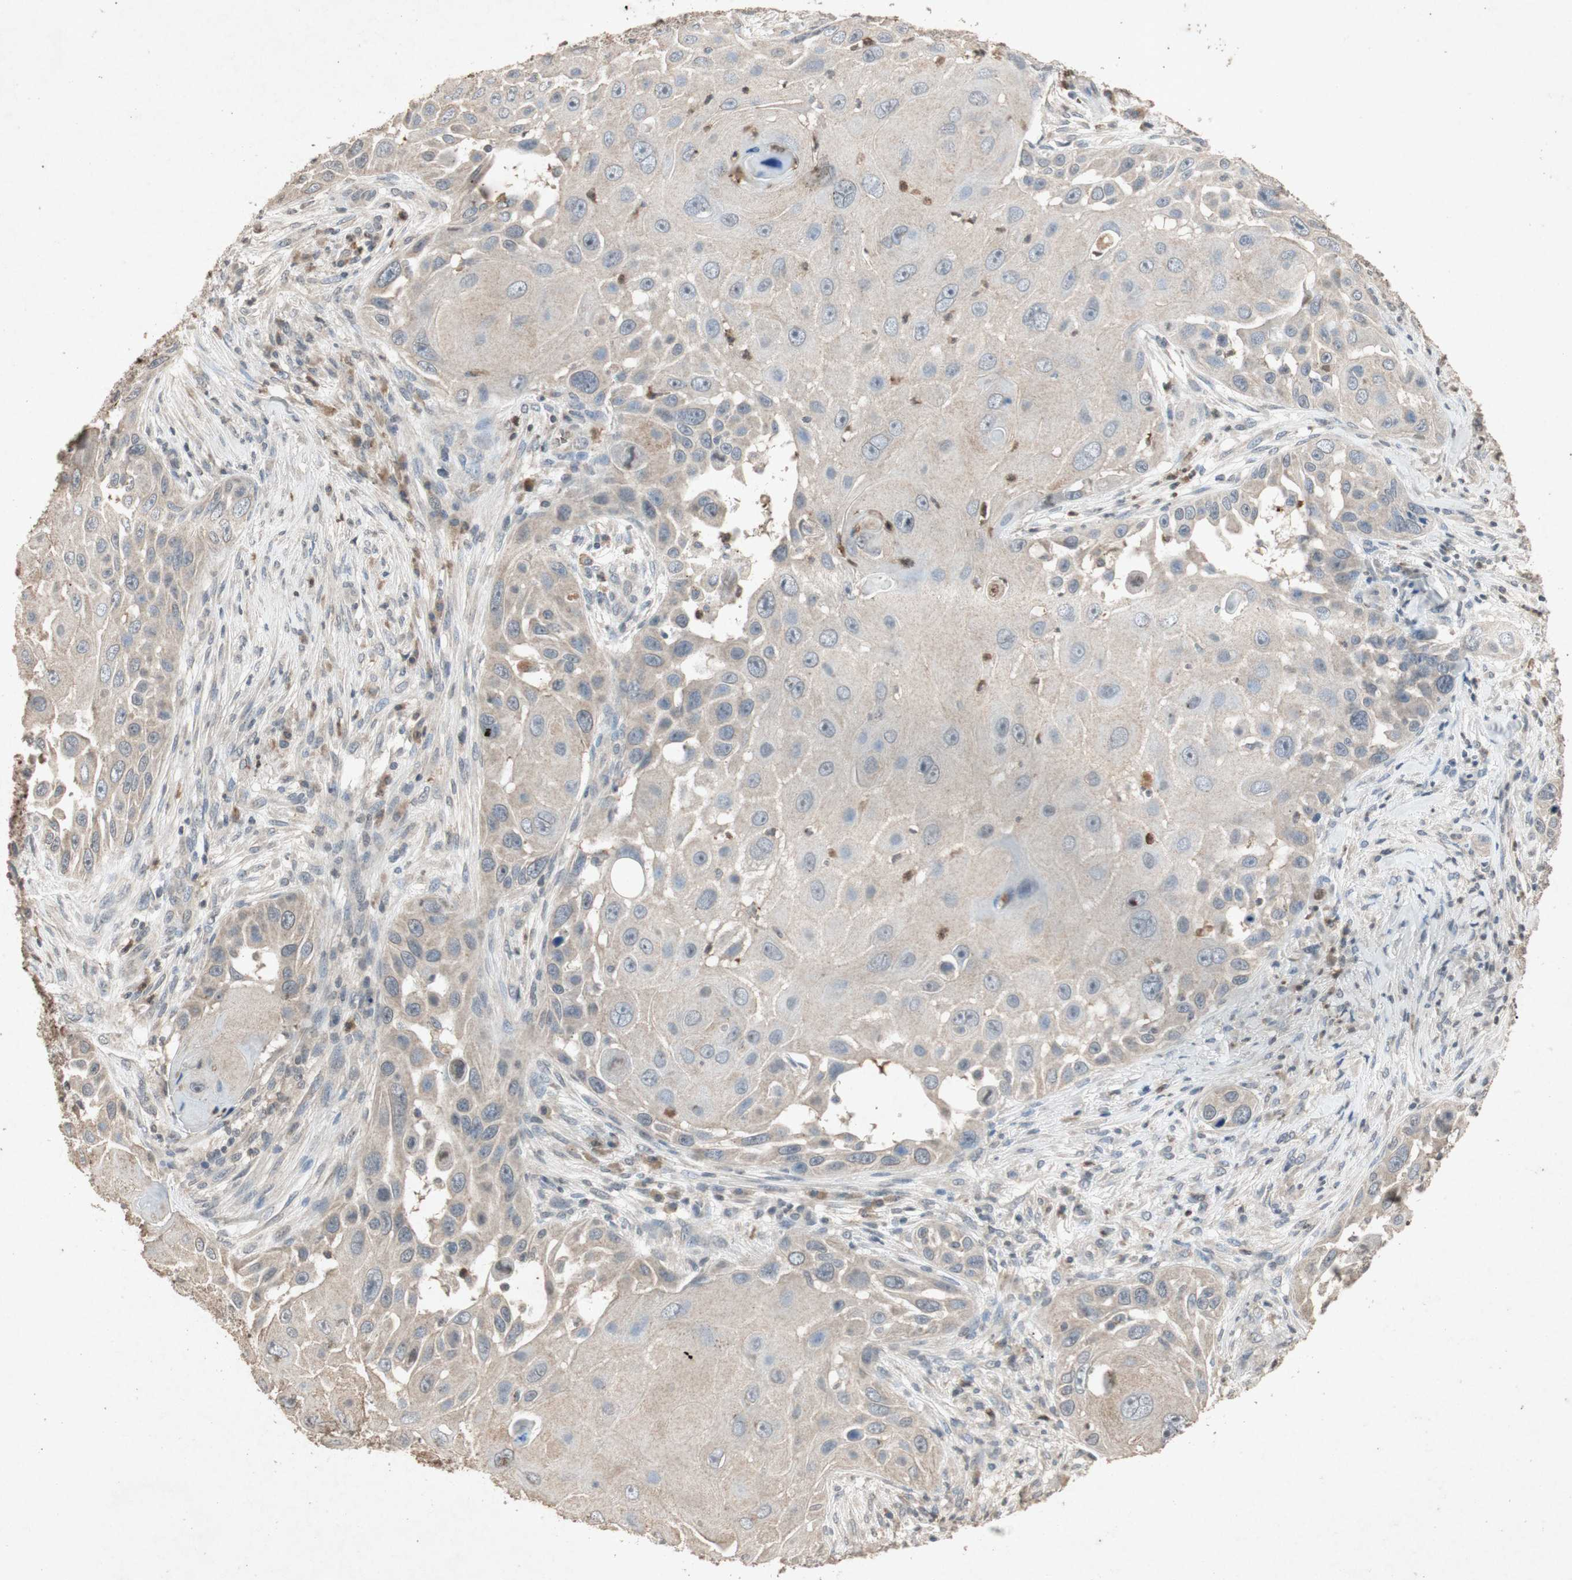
{"staining": {"intensity": "weak", "quantity": ">75%", "location": "cytoplasmic/membranous"}, "tissue": "skin cancer", "cell_type": "Tumor cells", "image_type": "cancer", "snomed": [{"axis": "morphology", "description": "Squamous cell carcinoma, NOS"}, {"axis": "topography", "description": "Skin"}], "caption": "Skin squamous cell carcinoma stained with IHC demonstrates weak cytoplasmic/membranous positivity in about >75% of tumor cells.", "gene": "MSRB1", "patient": {"sex": "female", "age": 44}}